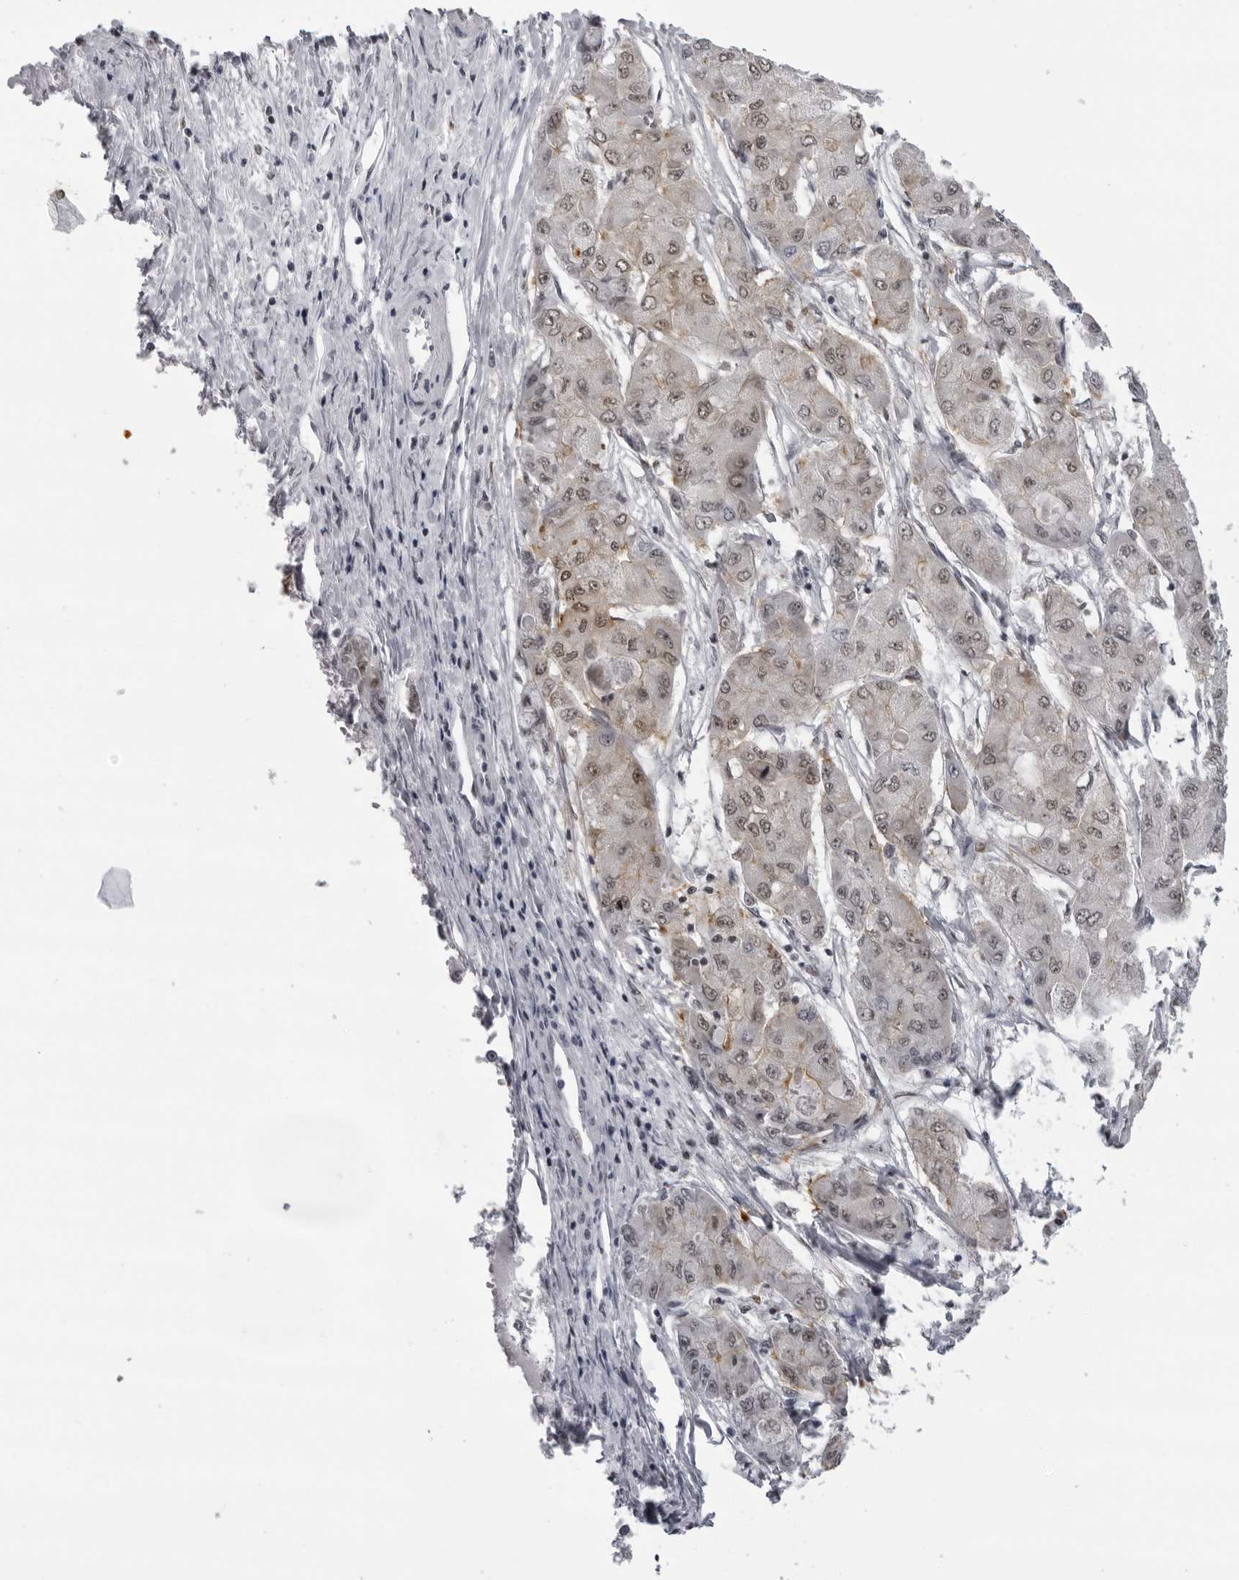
{"staining": {"intensity": "moderate", "quantity": ">75%", "location": "cytoplasmic/membranous,nuclear"}, "tissue": "liver cancer", "cell_type": "Tumor cells", "image_type": "cancer", "snomed": [{"axis": "morphology", "description": "Carcinoma, Hepatocellular, NOS"}, {"axis": "topography", "description": "Liver"}], "caption": "High-power microscopy captured an immunohistochemistry photomicrograph of liver hepatocellular carcinoma, revealing moderate cytoplasmic/membranous and nuclear expression in approximately >75% of tumor cells. (Stains: DAB (3,3'-diaminobenzidine) in brown, nuclei in blue, Microscopy: brightfield microscopy at high magnification).", "gene": "ESPN", "patient": {"sex": "male", "age": 80}}